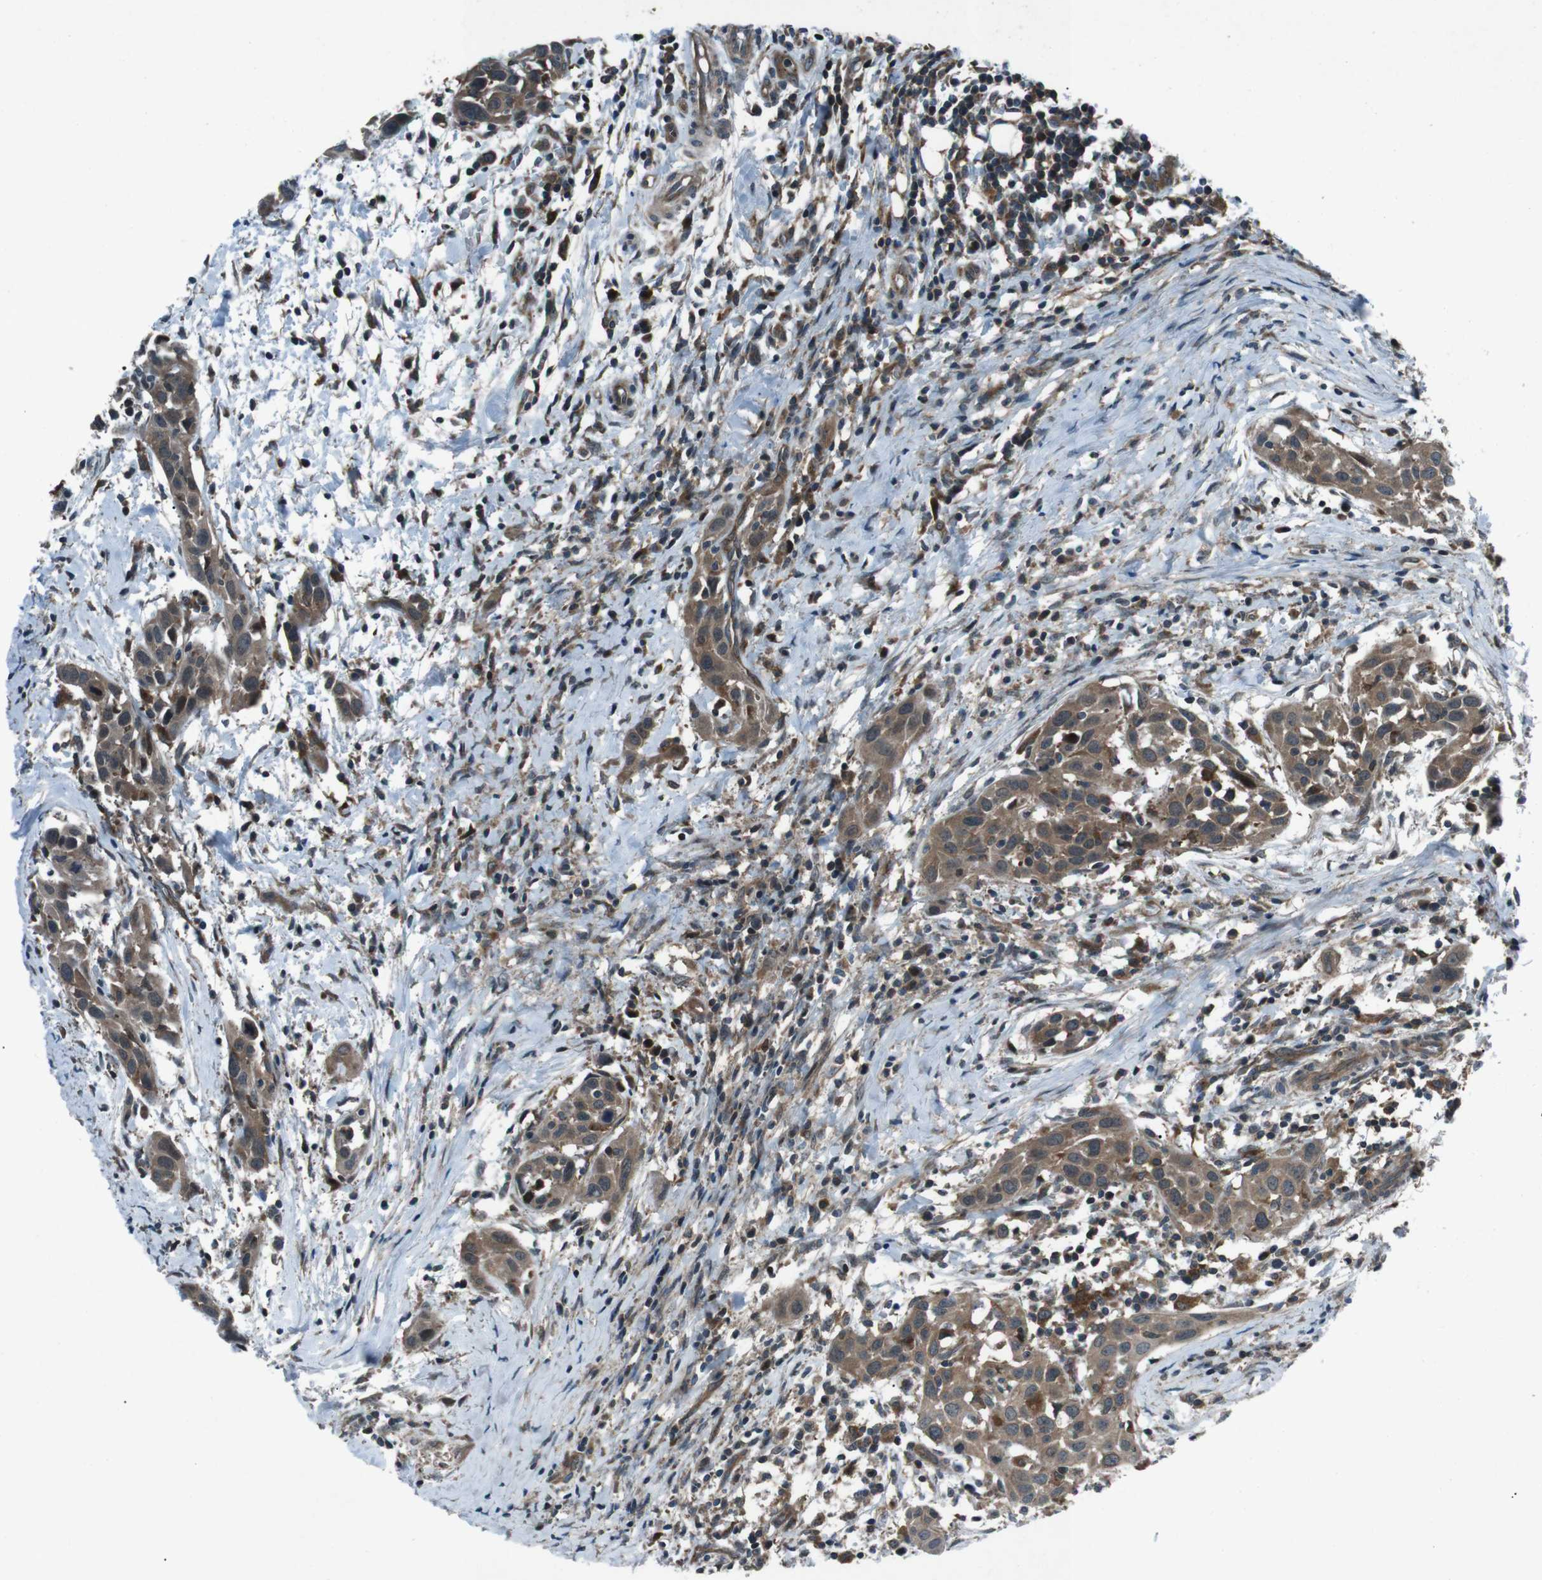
{"staining": {"intensity": "moderate", "quantity": ">75%", "location": "cytoplasmic/membranous"}, "tissue": "head and neck cancer", "cell_type": "Tumor cells", "image_type": "cancer", "snomed": [{"axis": "morphology", "description": "Squamous cell carcinoma, NOS"}, {"axis": "topography", "description": "Oral tissue"}, {"axis": "topography", "description": "Head-Neck"}], "caption": "Immunohistochemistry (IHC) (DAB) staining of human head and neck cancer demonstrates moderate cytoplasmic/membranous protein expression in about >75% of tumor cells.", "gene": "SLC27A4", "patient": {"sex": "female", "age": 50}}